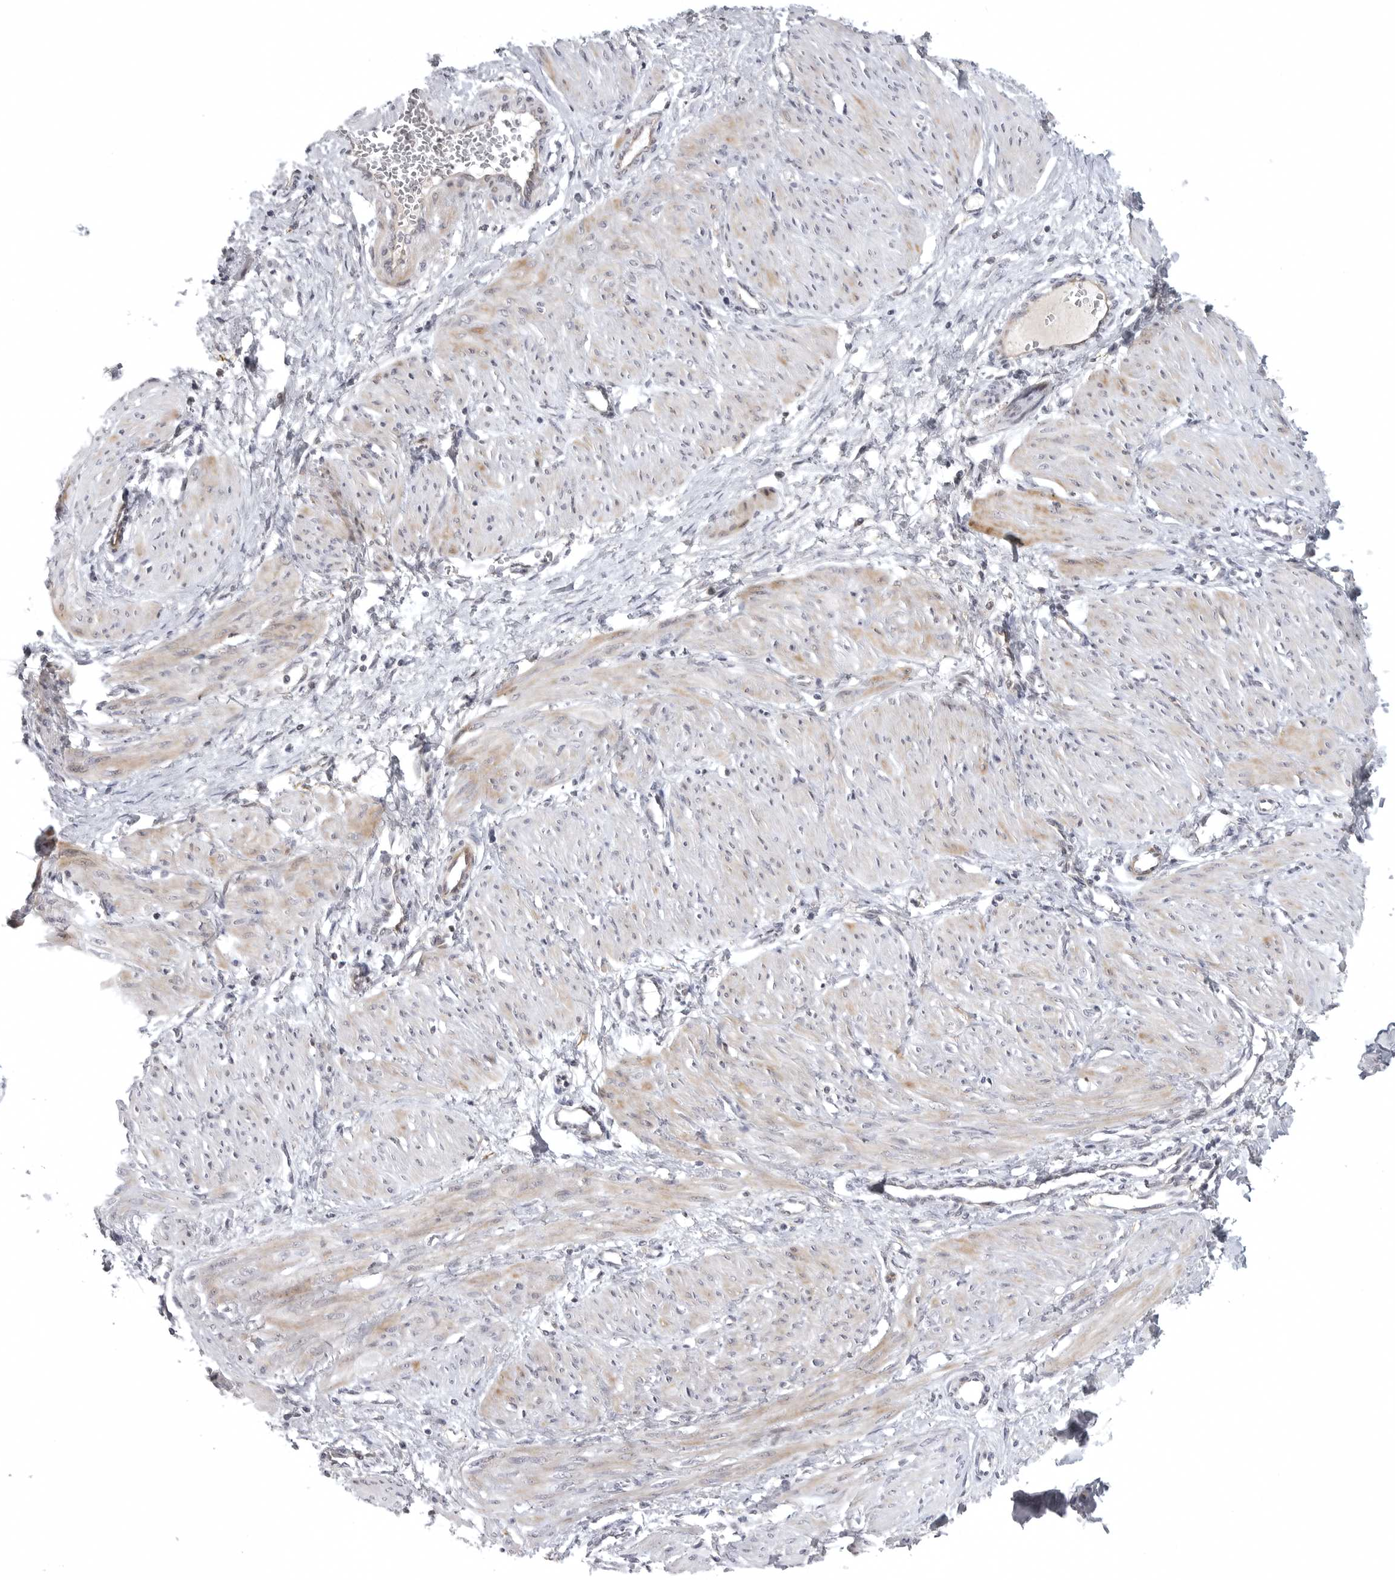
{"staining": {"intensity": "moderate", "quantity": "25%-75%", "location": "cytoplasmic/membranous"}, "tissue": "smooth muscle", "cell_type": "Smooth muscle cells", "image_type": "normal", "snomed": [{"axis": "morphology", "description": "Normal tissue, NOS"}, {"axis": "topography", "description": "Endometrium"}], "caption": "Moderate cytoplasmic/membranous positivity is seen in about 25%-75% of smooth muscle cells in normal smooth muscle. (DAB IHC, brown staining for protein, blue staining for nuclei).", "gene": "CD300LD", "patient": {"sex": "female", "age": 33}}